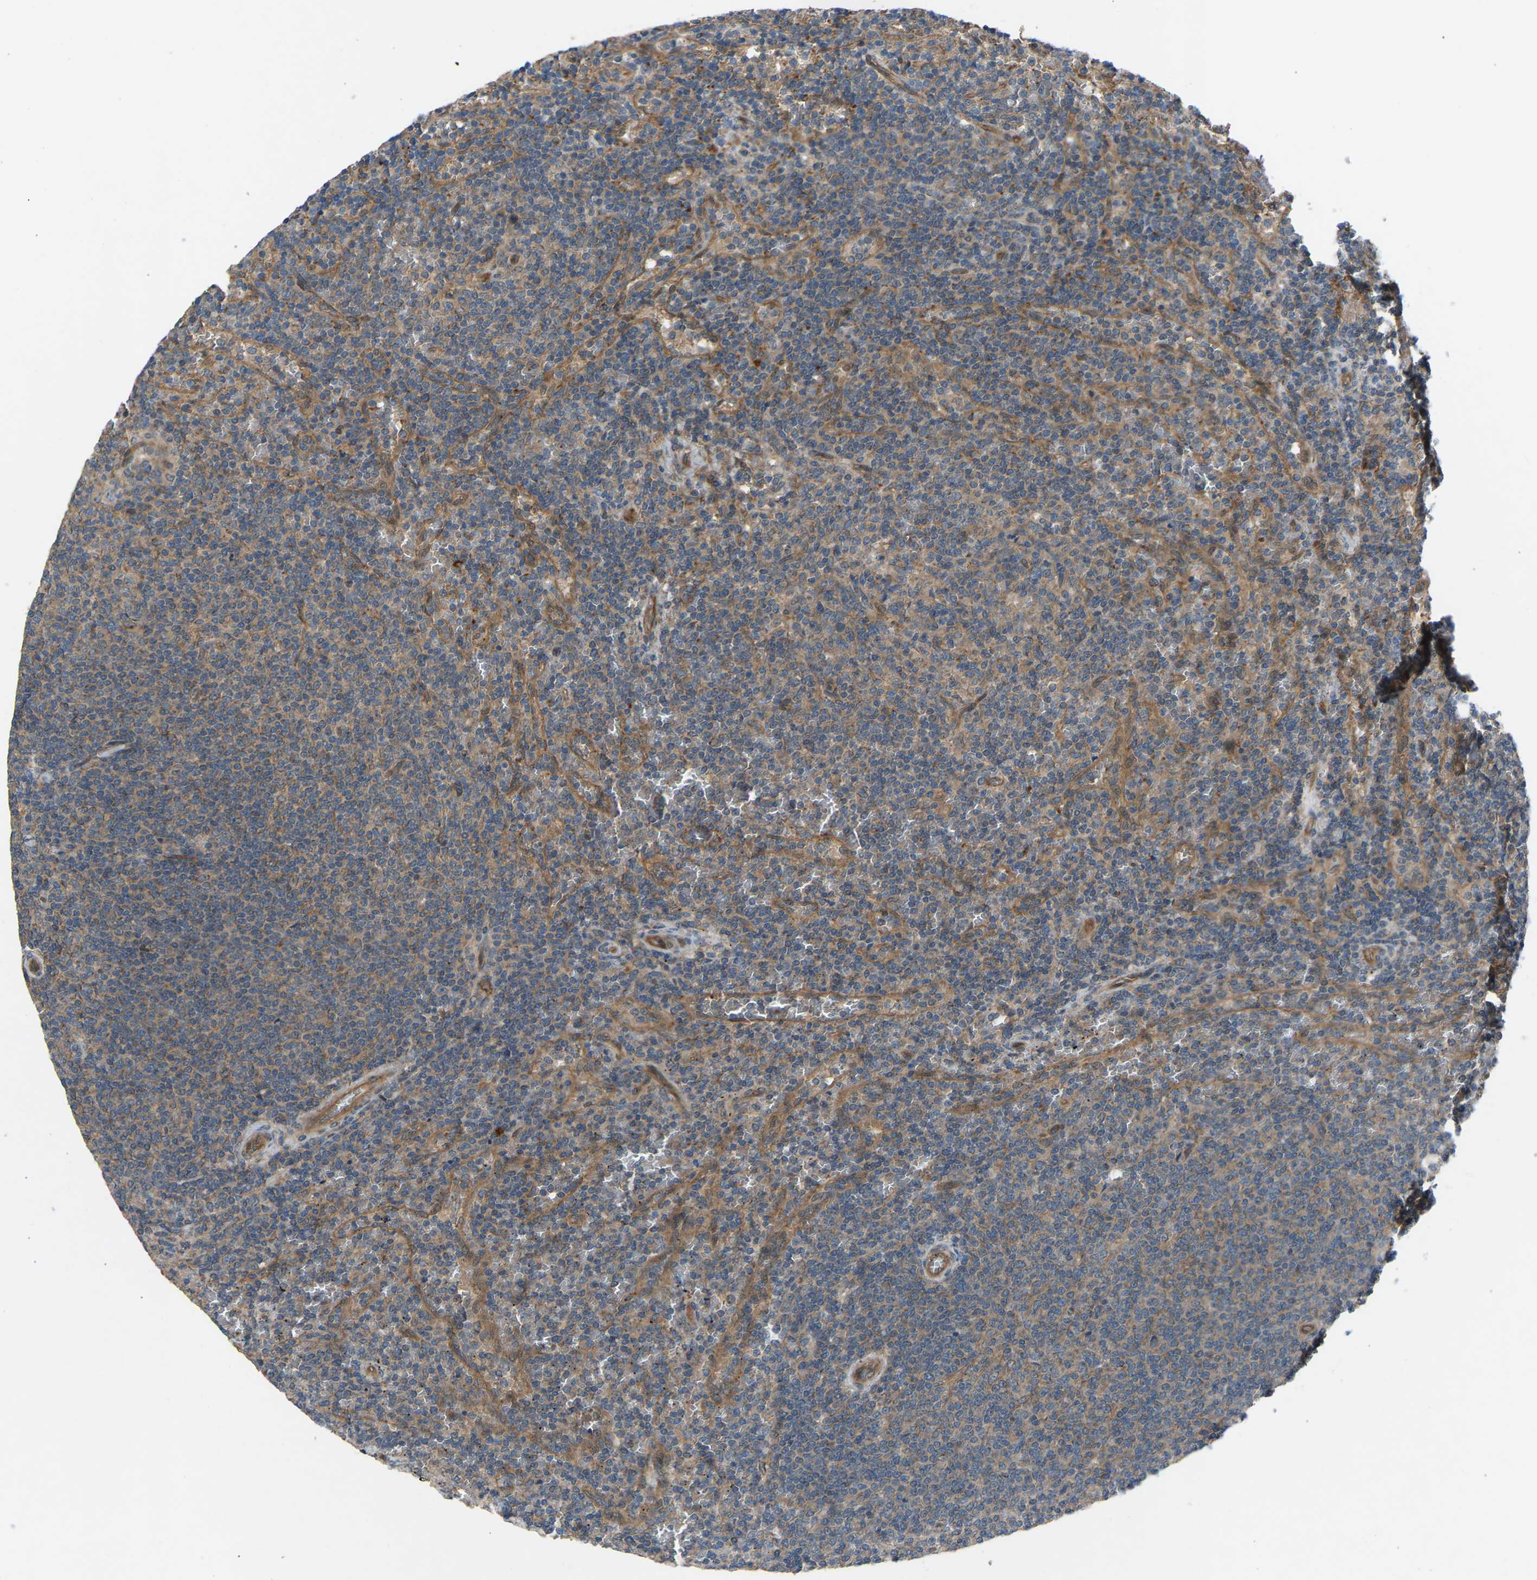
{"staining": {"intensity": "weak", "quantity": ">75%", "location": "cytoplasmic/membranous"}, "tissue": "lymphoma", "cell_type": "Tumor cells", "image_type": "cancer", "snomed": [{"axis": "morphology", "description": "Malignant lymphoma, non-Hodgkin's type, Low grade"}, {"axis": "topography", "description": "Spleen"}], "caption": "Lymphoma stained for a protein (brown) exhibits weak cytoplasmic/membranous positive staining in about >75% of tumor cells.", "gene": "GAS2L1", "patient": {"sex": "female", "age": 50}}